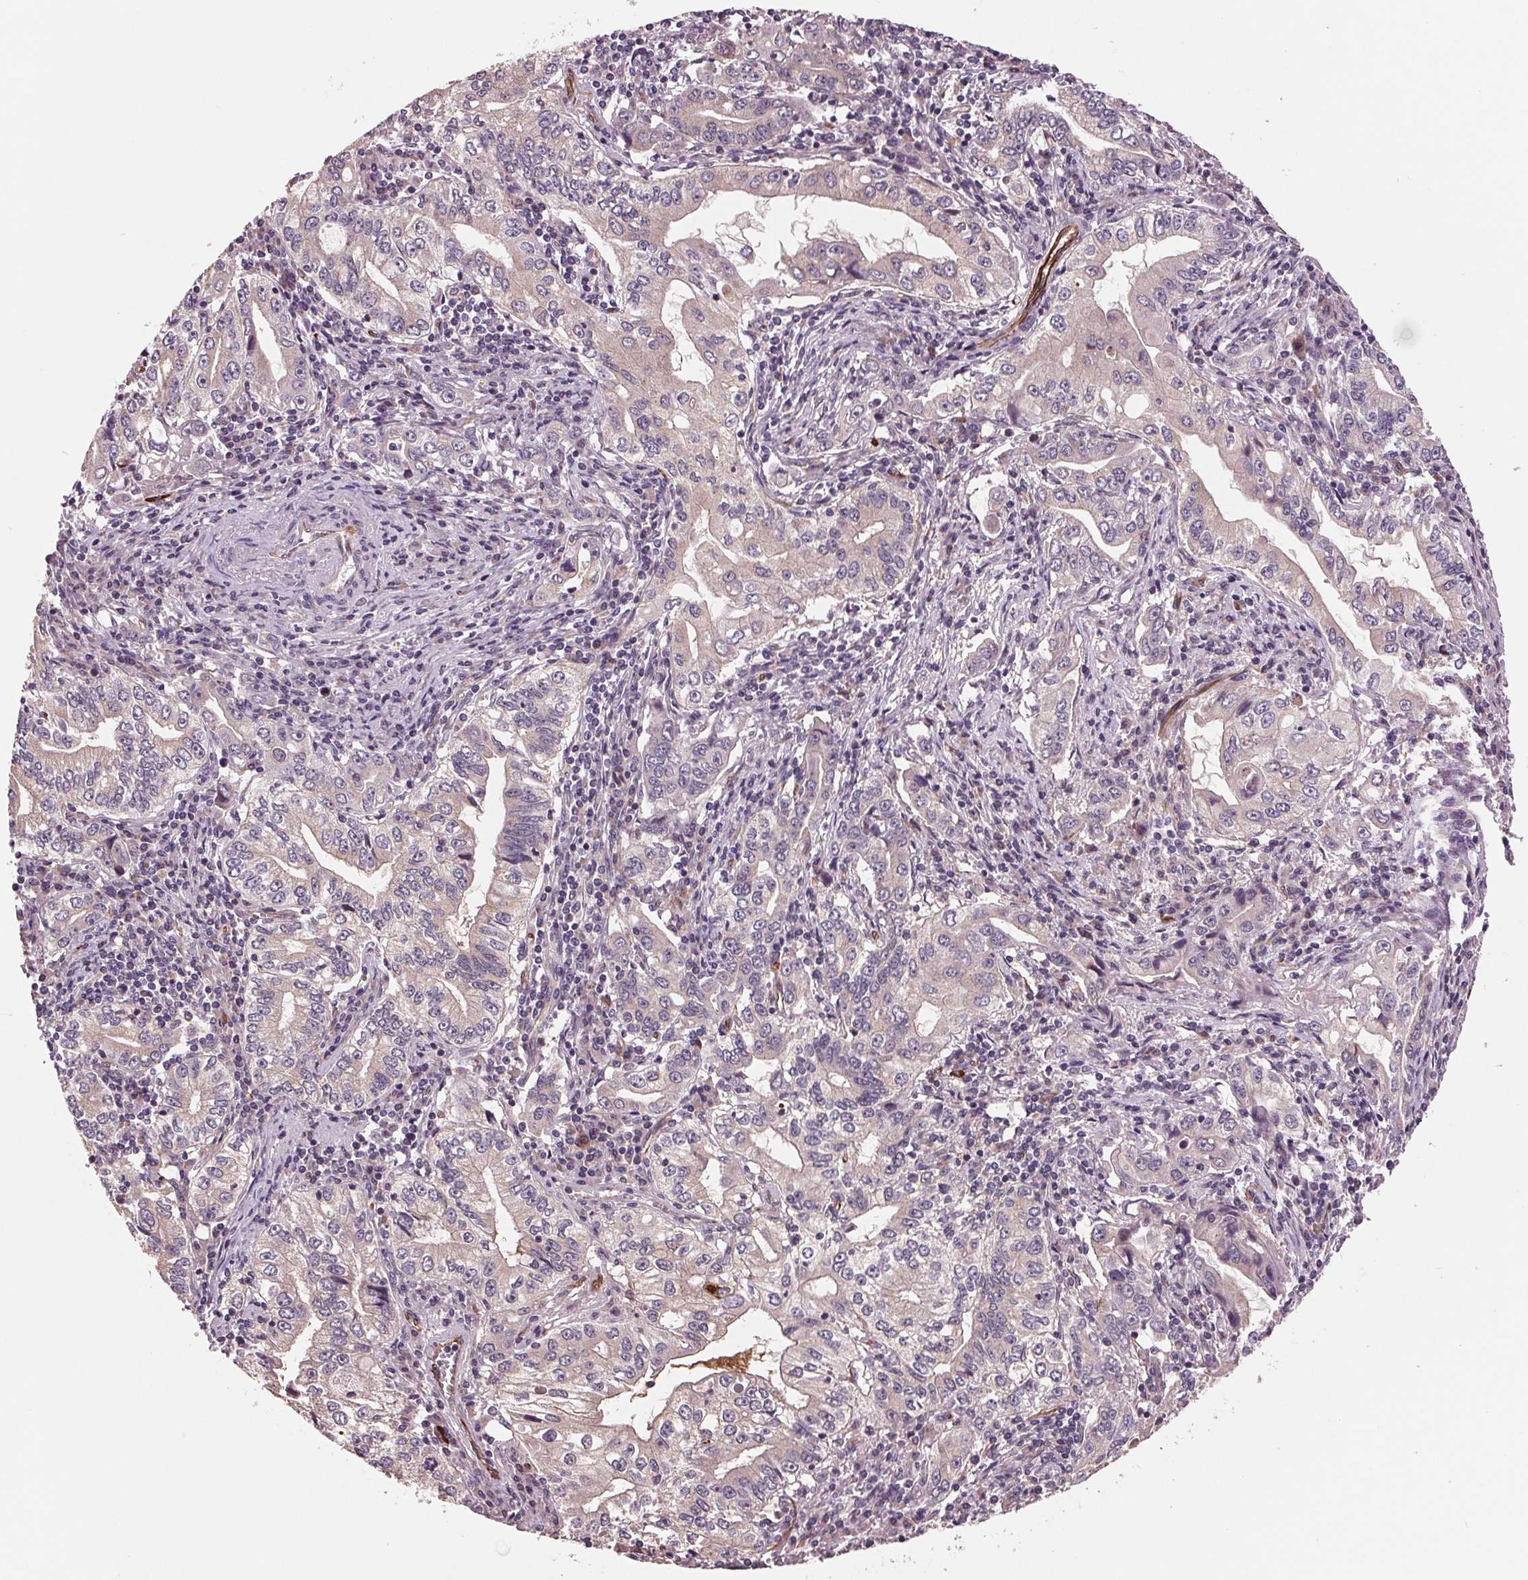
{"staining": {"intensity": "weak", "quantity": "25%-75%", "location": "cytoplasmic/membranous"}, "tissue": "stomach cancer", "cell_type": "Tumor cells", "image_type": "cancer", "snomed": [{"axis": "morphology", "description": "Adenocarcinoma, NOS"}, {"axis": "topography", "description": "Stomach, lower"}], "caption": "Stomach adenocarcinoma stained with IHC exhibits weak cytoplasmic/membranous staining in about 25%-75% of tumor cells.", "gene": "MAPK8", "patient": {"sex": "female", "age": 72}}